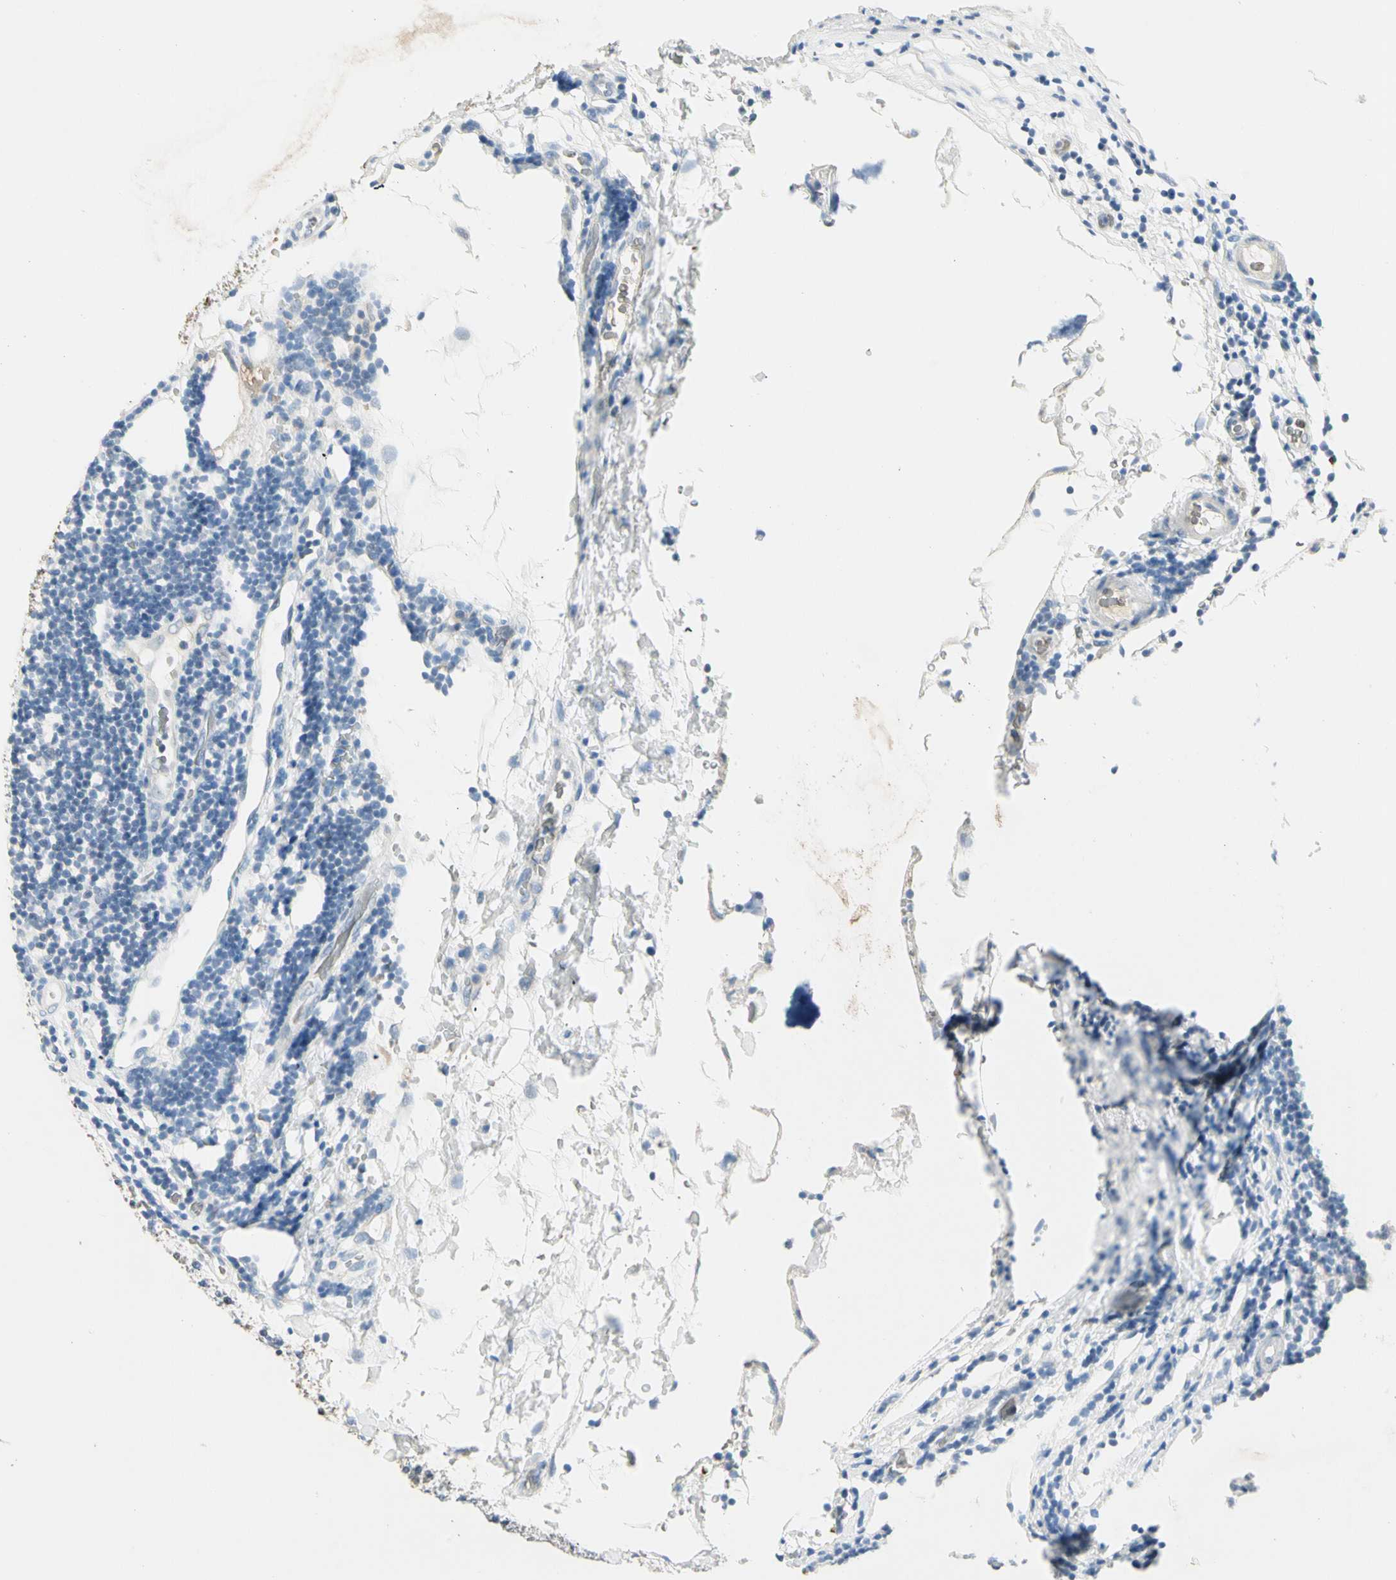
{"staining": {"intensity": "negative", "quantity": "none", "location": "none"}, "tissue": "lymphoma", "cell_type": "Tumor cells", "image_type": "cancer", "snomed": [{"axis": "morphology", "description": "Malignant lymphoma, non-Hodgkin's type, Low grade"}, {"axis": "topography", "description": "Lymph node"}], "caption": "Micrograph shows no significant protein expression in tumor cells of lymphoma.", "gene": "CA1", "patient": {"sex": "male", "age": 83}}